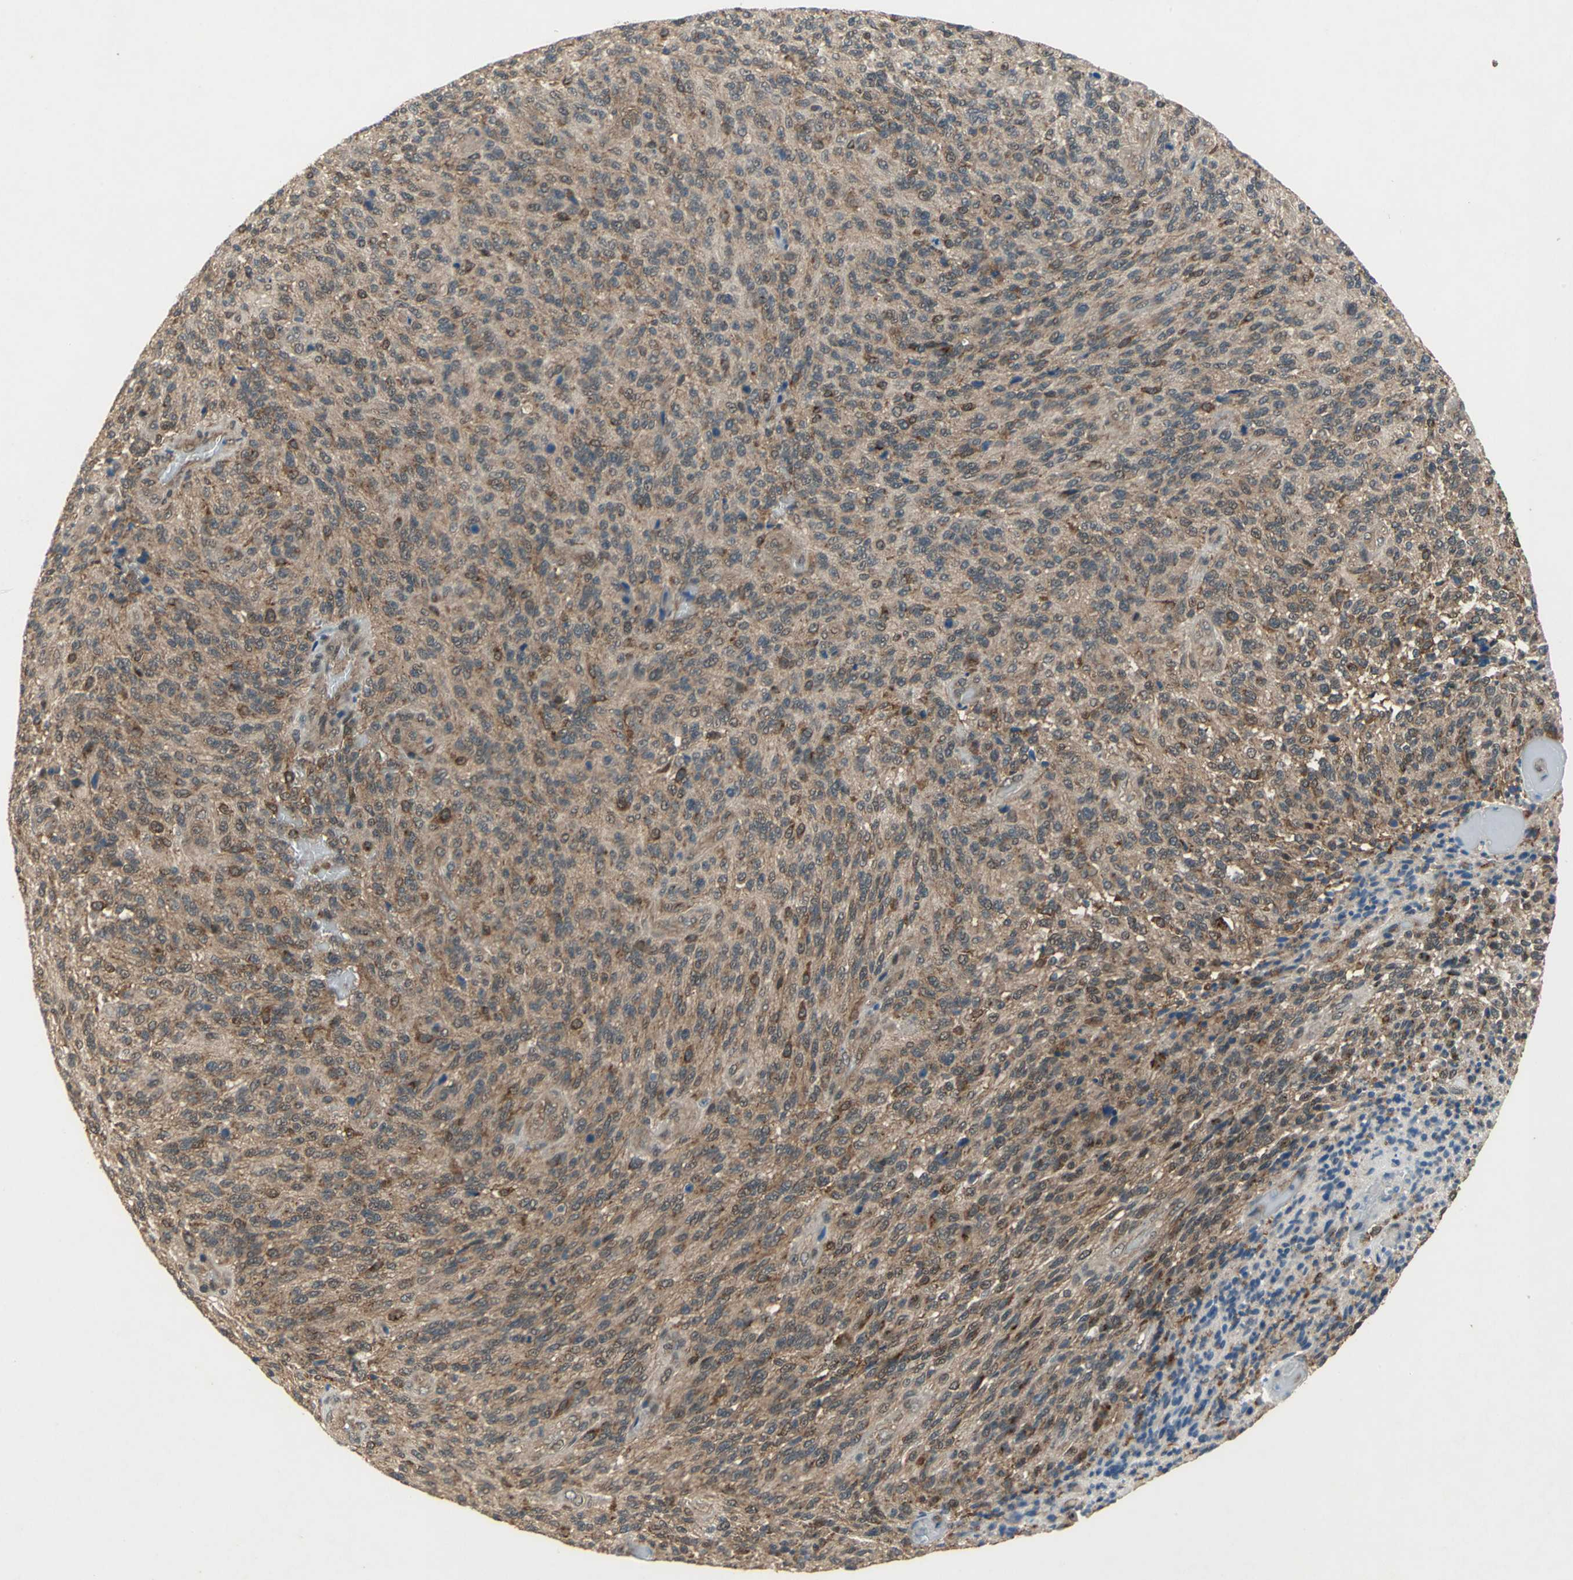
{"staining": {"intensity": "moderate", "quantity": ">75%", "location": "cytoplasmic/membranous"}, "tissue": "glioma", "cell_type": "Tumor cells", "image_type": "cancer", "snomed": [{"axis": "morphology", "description": "Normal tissue, NOS"}, {"axis": "morphology", "description": "Glioma, malignant, High grade"}, {"axis": "topography", "description": "Cerebral cortex"}], "caption": "A brown stain labels moderate cytoplasmic/membranous positivity of a protein in high-grade glioma (malignant) tumor cells.", "gene": "NFKBIE", "patient": {"sex": "male", "age": 56}}